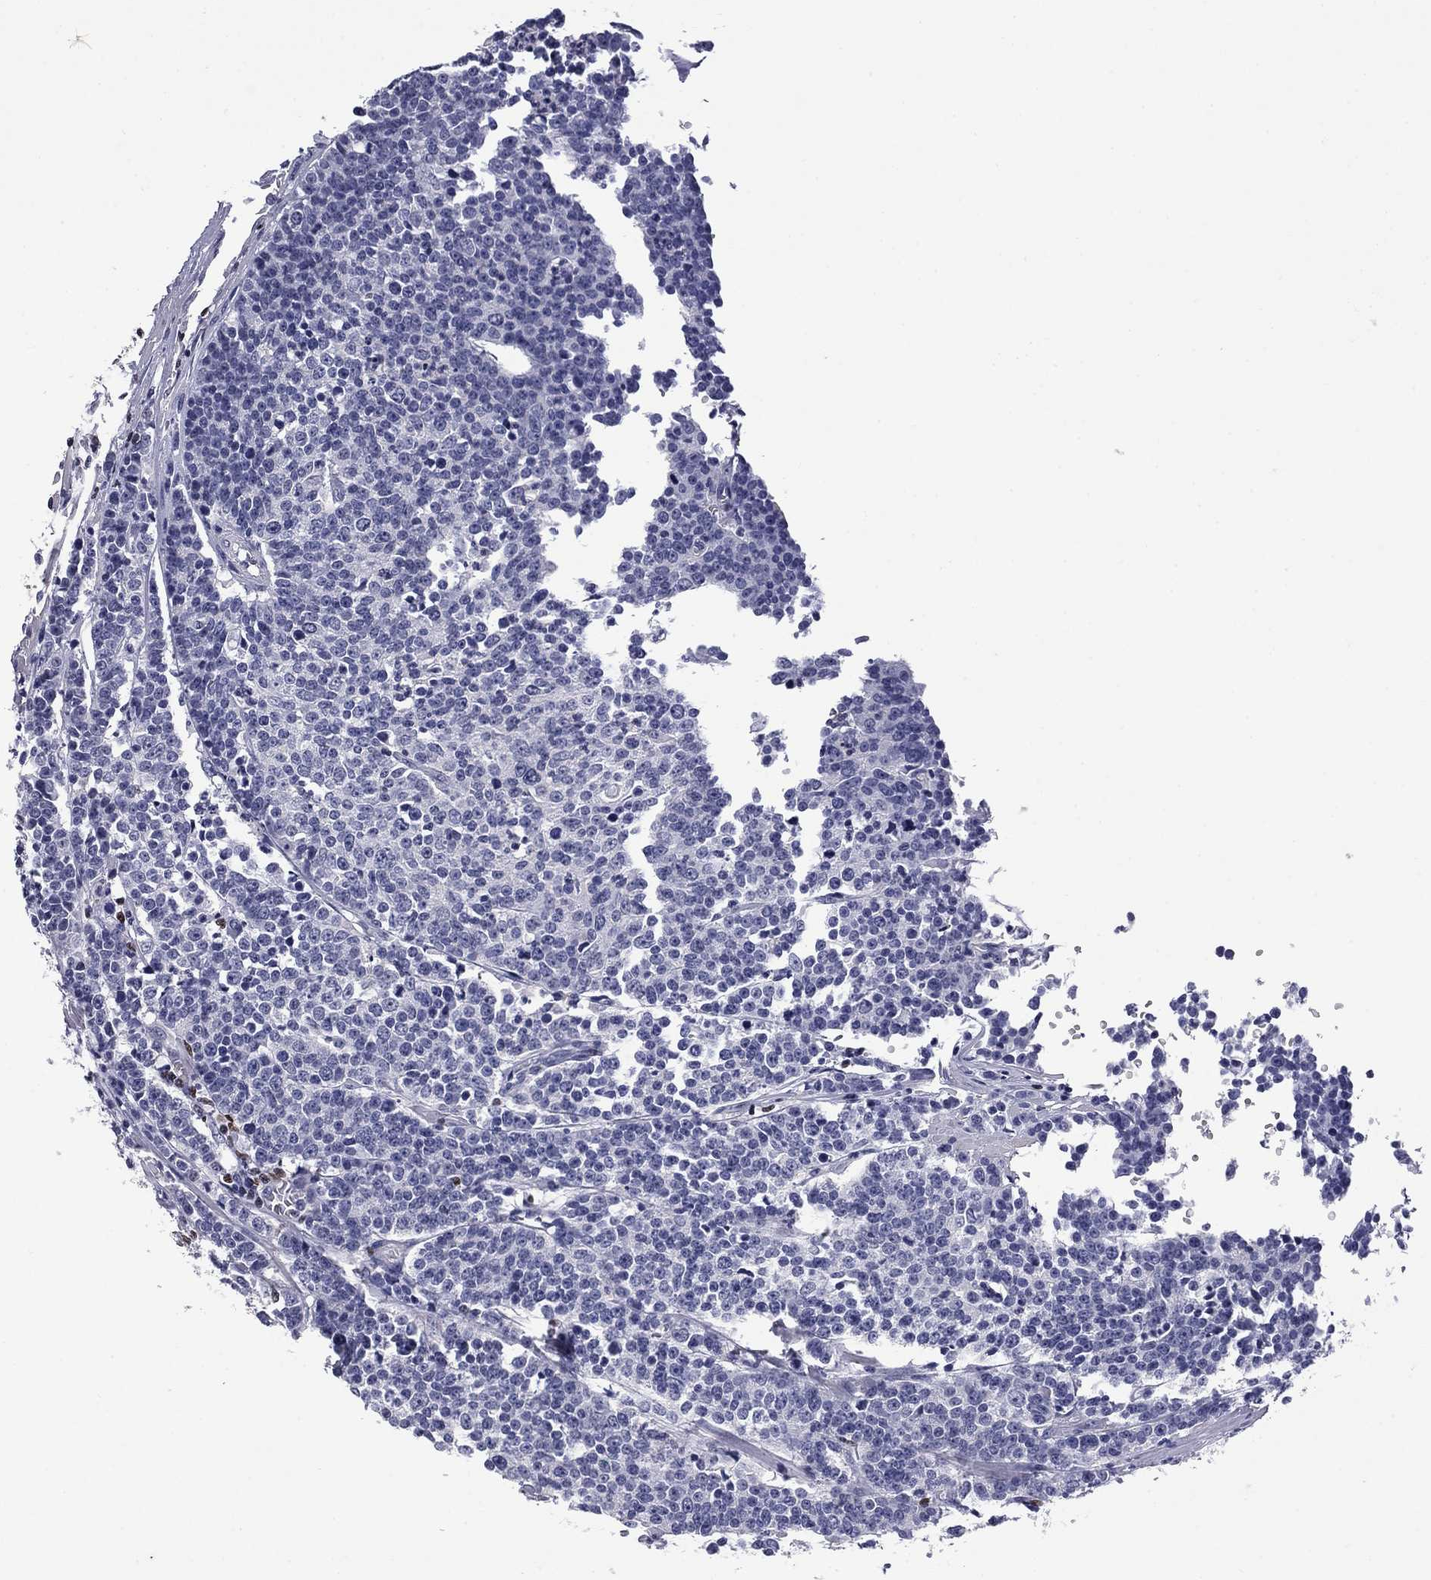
{"staining": {"intensity": "negative", "quantity": "none", "location": "none"}, "tissue": "prostate cancer", "cell_type": "Tumor cells", "image_type": "cancer", "snomed": [{"axis": "morphology", "description": "Adenocarcinoma, NOS"}, {"axis": "topography", "description": "Prostate"}], "caption": "Tumor cells are negative for brown protein staining in prostate cancer (adenocarcinoma).", "gene": "IKZF3", "patient": {"sex": "male", "age": 67}}